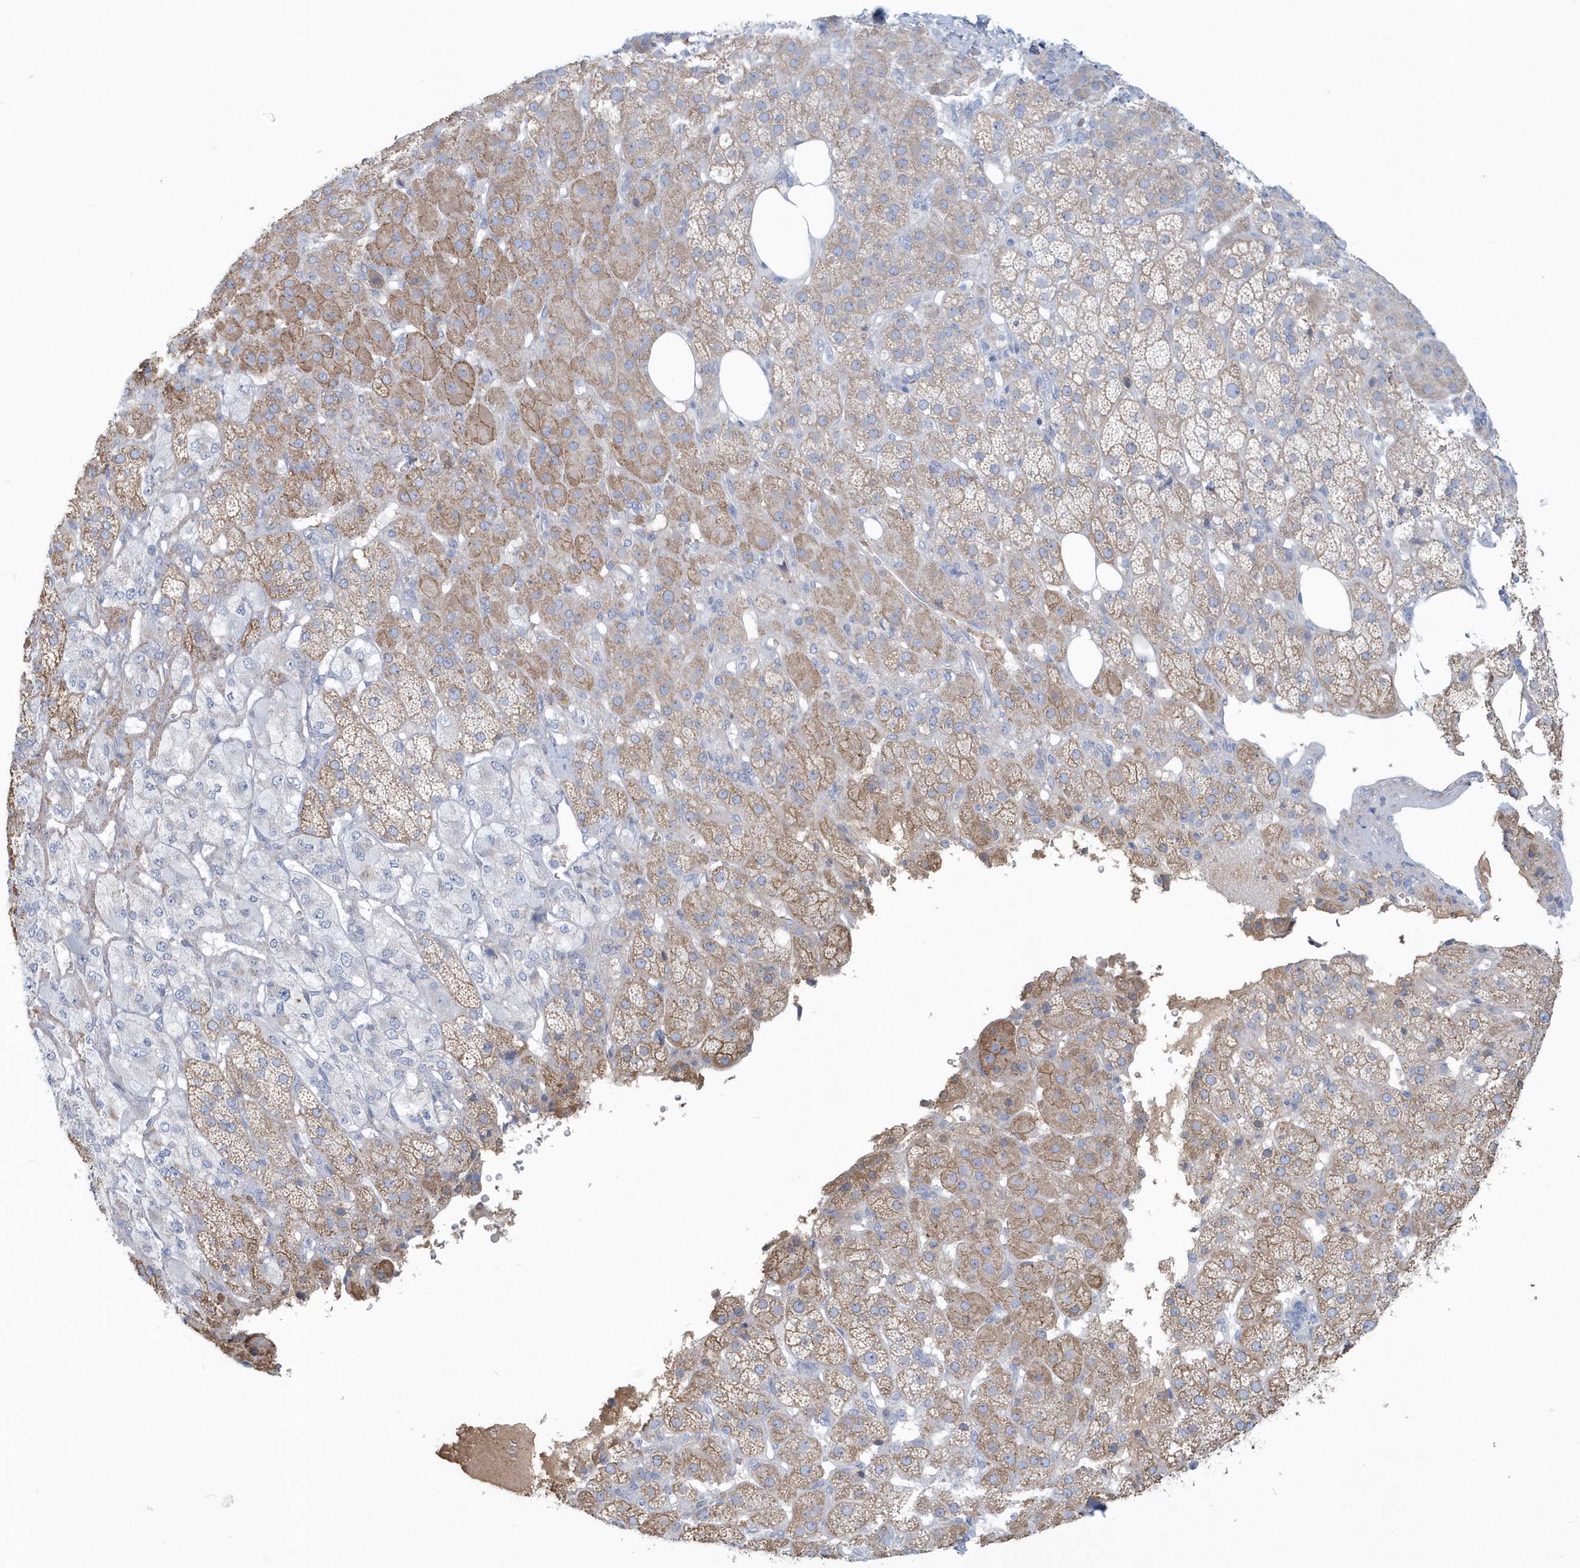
{"staining": {"intensity": "moderate", "quantity": "25%-75%", "location": "cytoplasmic/membranous"}, "tissue": "adrenal gland", "cell_type": "Glandular cells", "image_type": "normal", "snomed": [{"axis": "morphology", "description": "Normal tissue, NOS"}, {"axis": "topography", "description": "Adrenal gland"}], "caption": "Protein staining by immunohistochemistry (IHC) displays moderate cytoplasmic/membranous positivity in approximately 25%-75% of glandular cells in benign adrenal gland.", "gene": "SPATA18", "patient": {"sex": "female", "age": 57}}